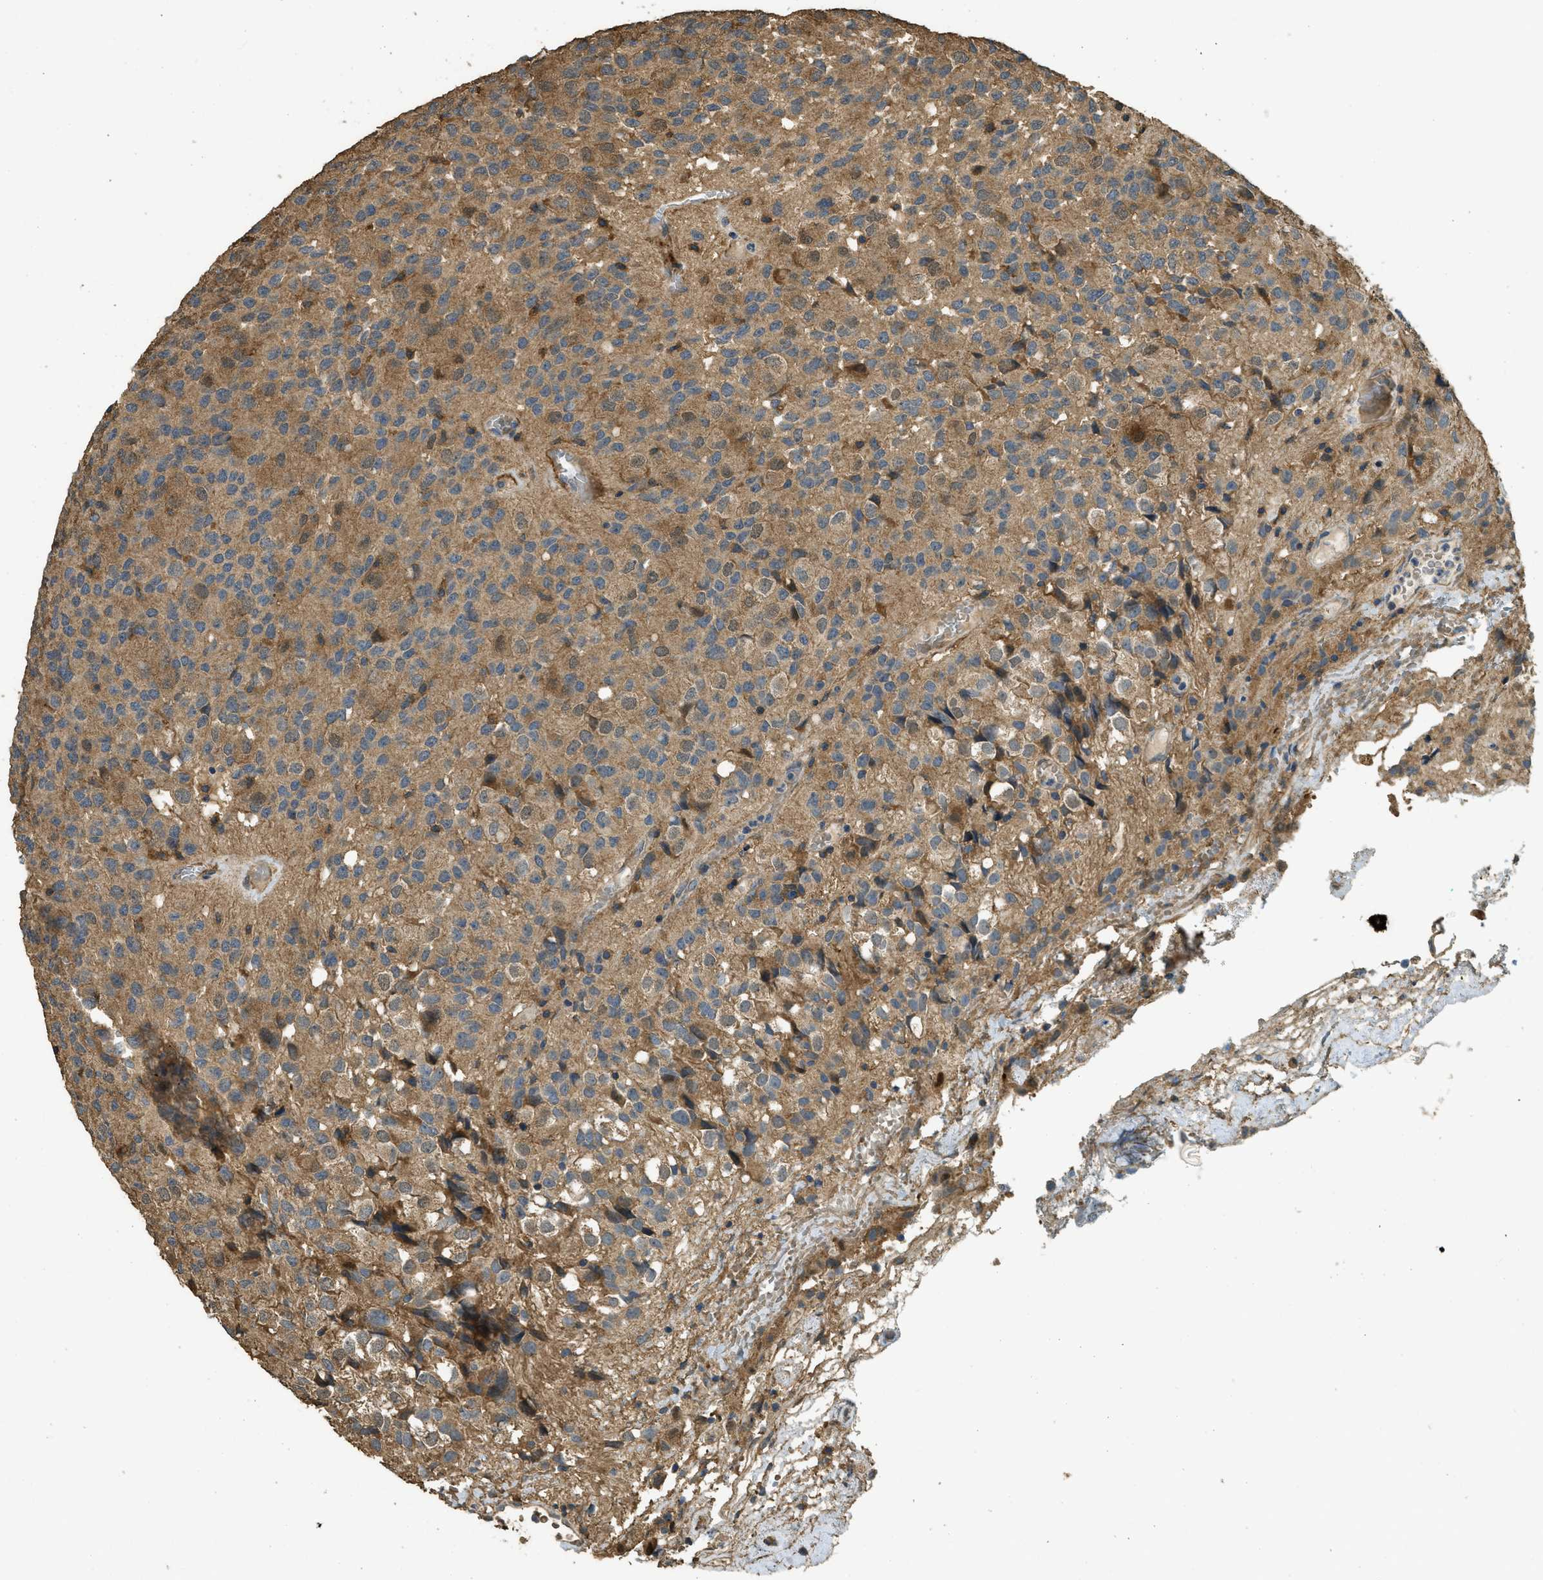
{"staining": {"intensity": "moderate", "quantity": ">75%", "location": "cytoplasmic/membranous"}, "tissue": "glioma", "cell_type": "Tumor cells", "image_type": "cancer", "snomed": [{"axis": "morphology", "description": "Glioma, malignant, High grade"}, {"axis": "topography", "description": "Brain"}], "caption": "The photomicrograph exhibits immunohistochemical staining of high-grade glioma (malignant). There is moderate cytoplasmic/membranous positivity is seen in about >75% of tumor cells.", "gene": "CD276", "patient": {"sex": "male", "age": 32}}